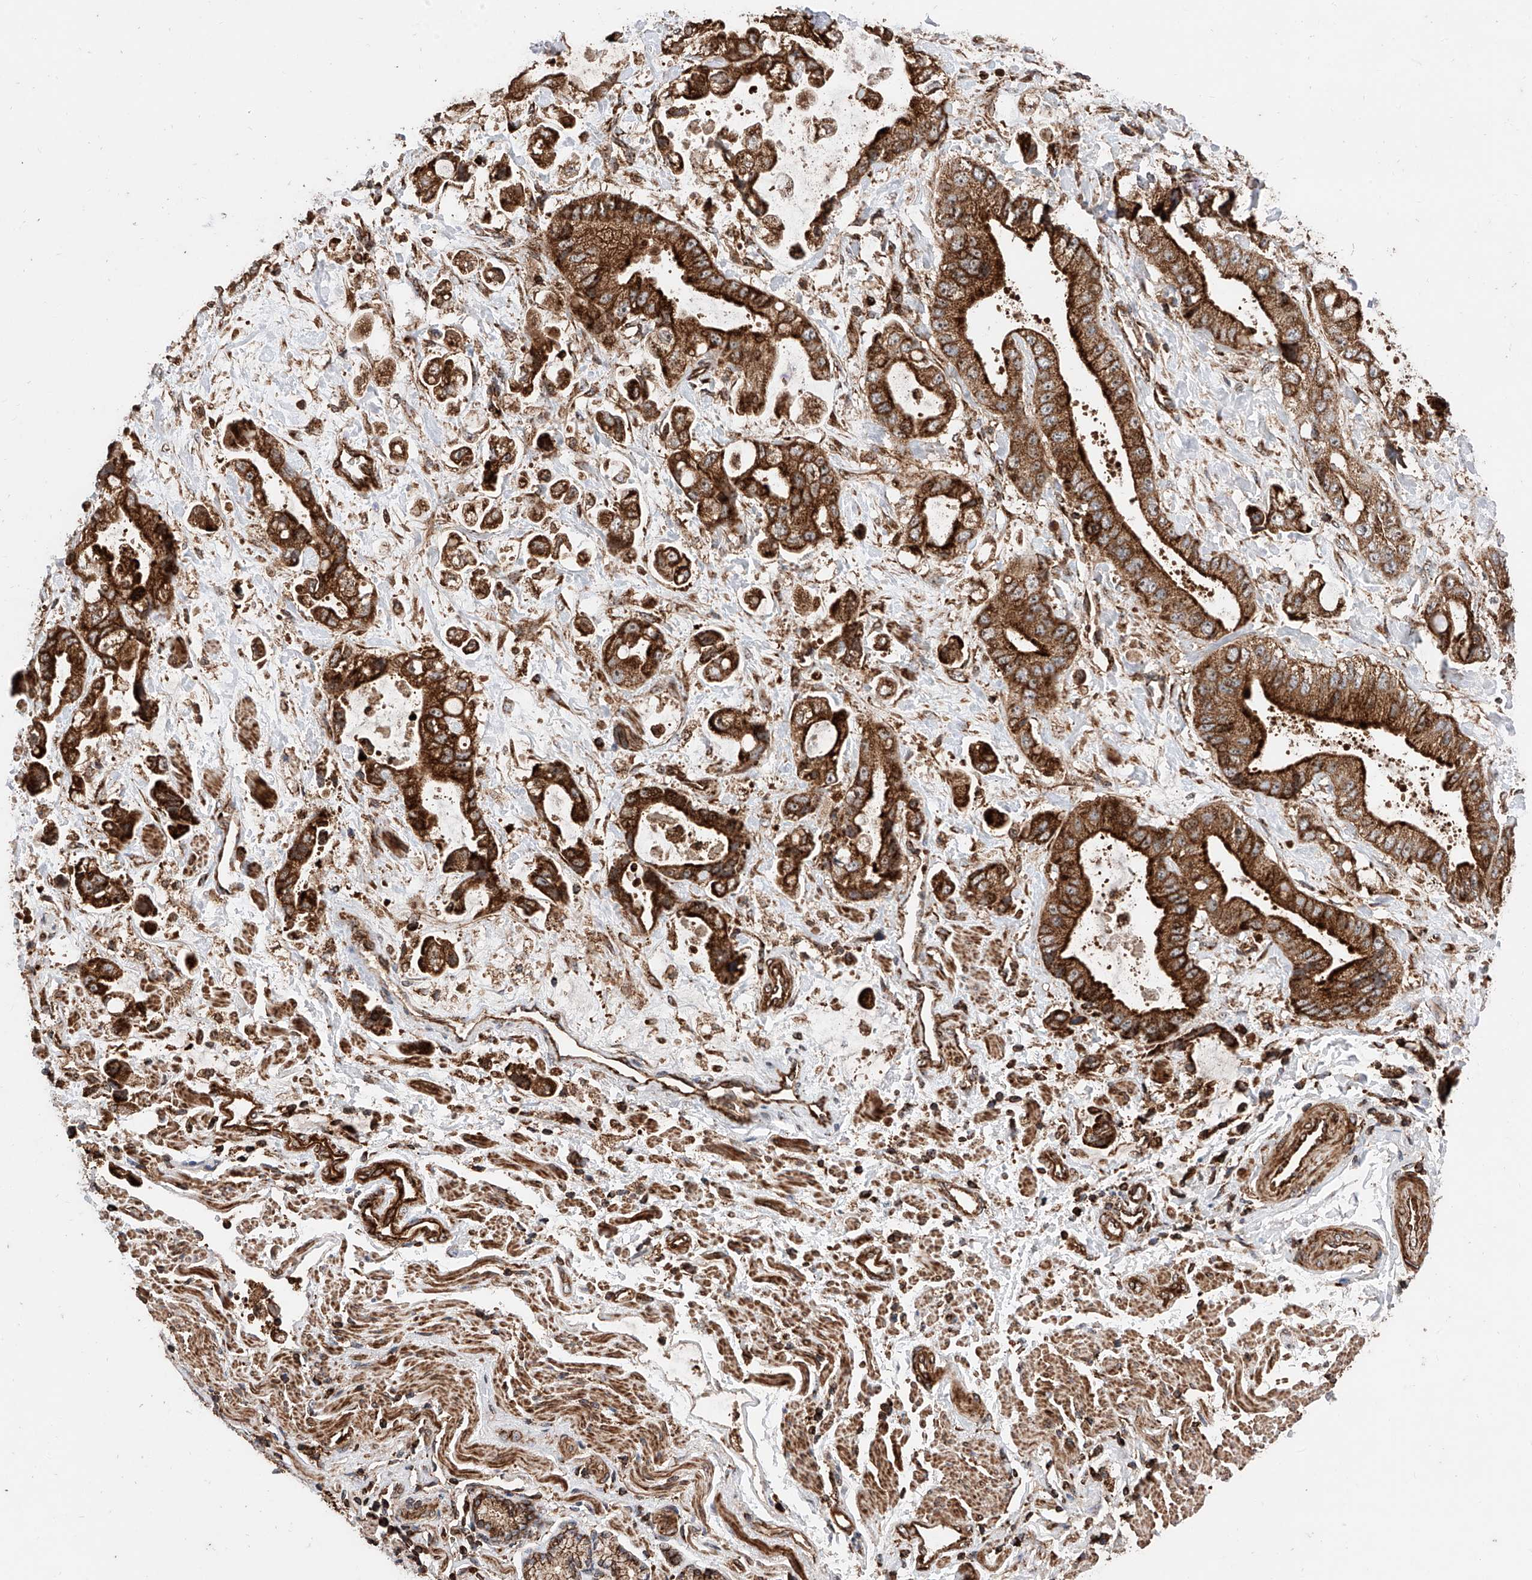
{"staining": {"intensity": "strong", "quantity": ">75%", "location": "cytoplasmic/membranous"}, "tissue": "stomach cancer", "cell_type": "Tumor cells", "image_type": "cancer", "snomed": [{"axis": "morphology", "description": "Adenocarcinoma, NOS"}, {"axis": "topography", "description": "Stomach"}], "caption": "Strong cytoplasmic/membranous positivity for a protein is present in approximately >75% of tumor cells of stomach cancer (adenocarcinoma) using IHC.", "gene": "PISD", "patient": {"sex": "male", "age": 62}}